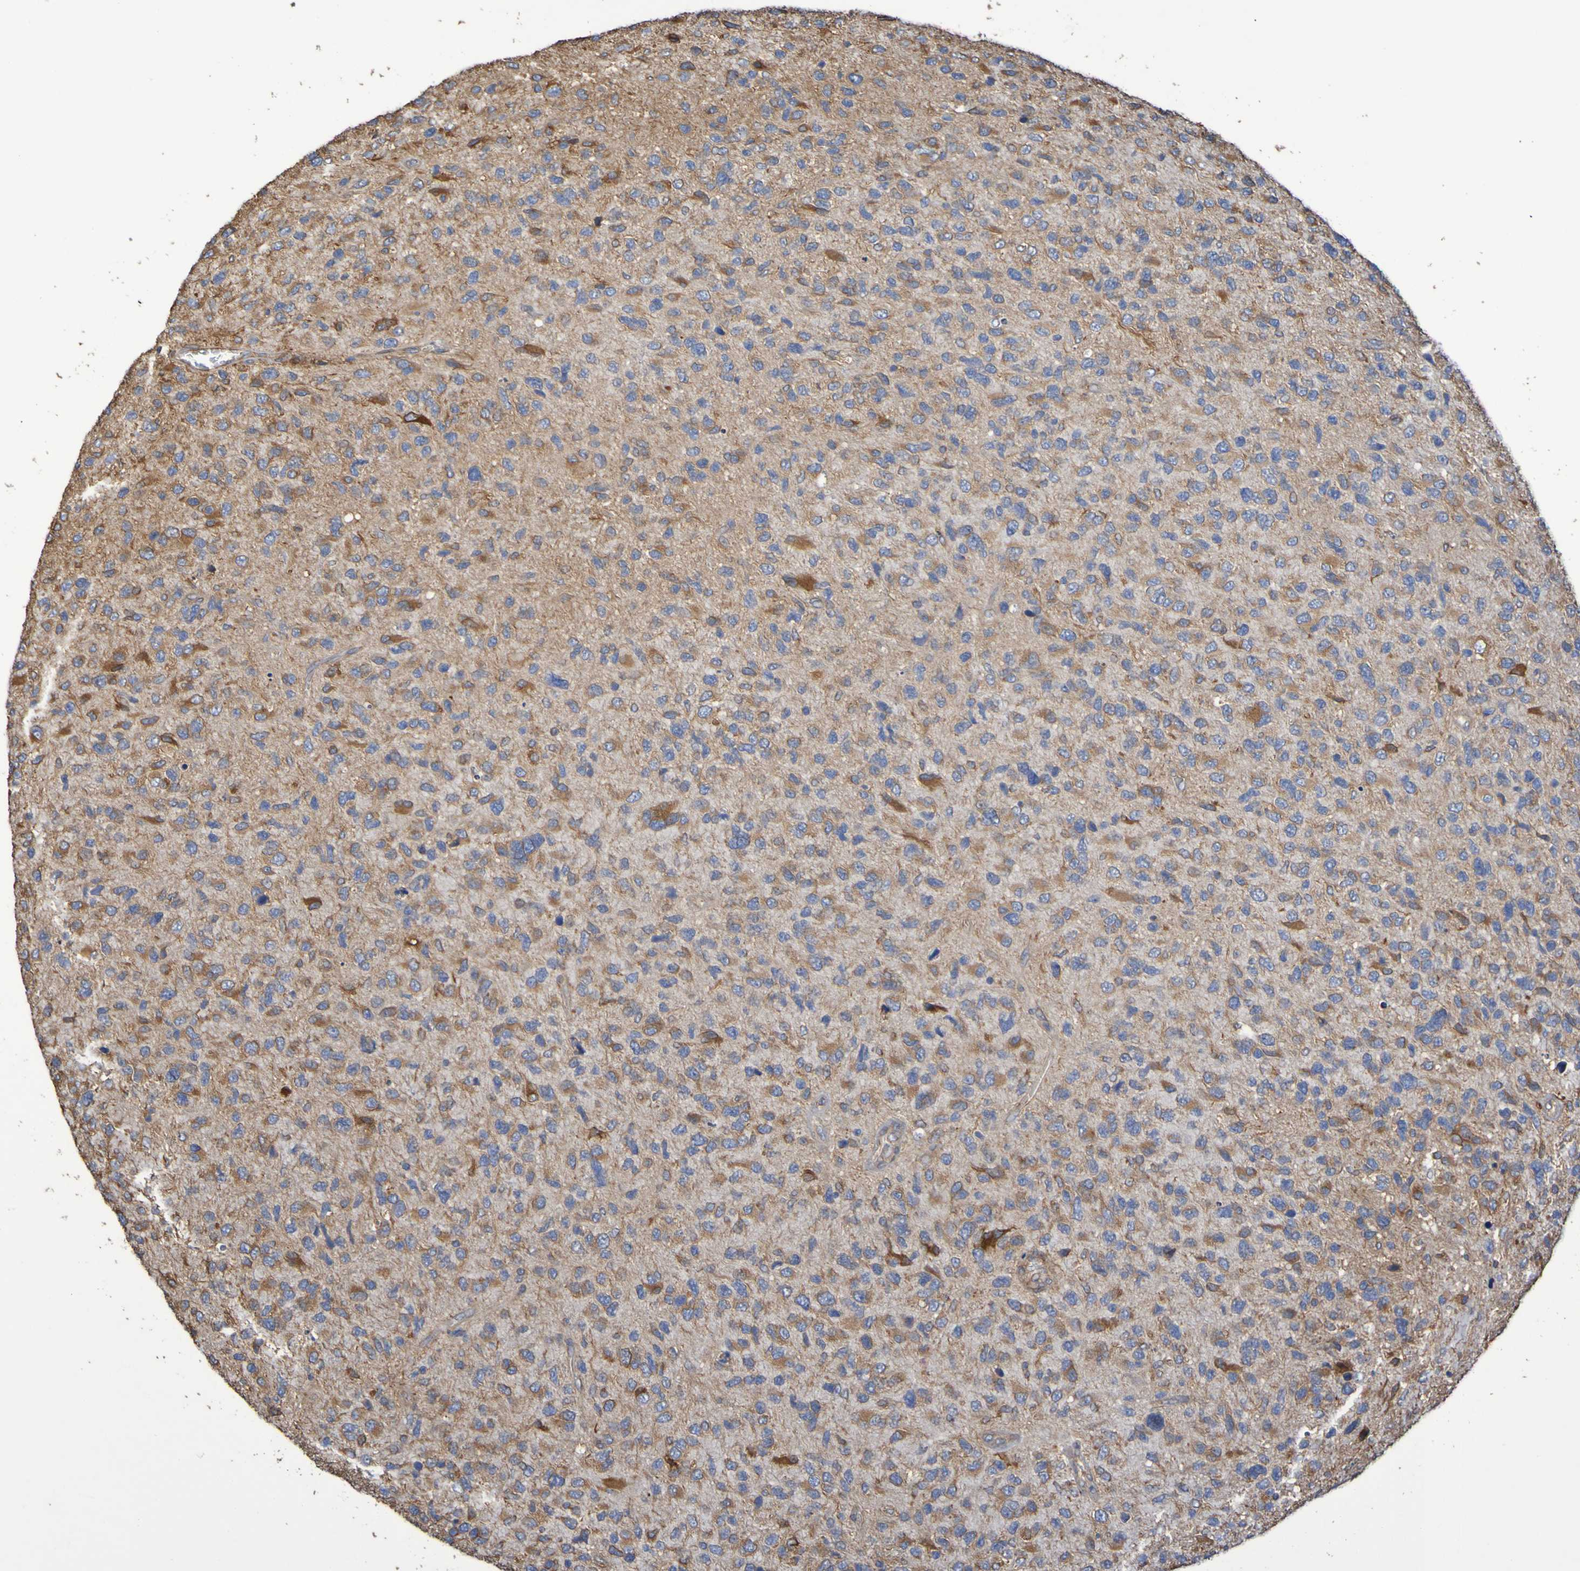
{"staining": {"intensity": "moderate", "quantity": ">75%", "location": "cytoplasmic/membranous"}, "tissue": "glioma", "cell_type": "Tumor cells", "image_type": "cancer", "snomed": [{"axis": "morphology", "description": "Glioma, malignant, High grade"}, {"axis": "topography", "description": "Brain"}], "caption": "The image demonstrates immunohistochemical staining of malignant glioma (high-grade). There is moderate cytoplasmic/membranous staining is seen in approximately >75% of tumor cells. Immunohistochemistry stains the protein in brown and the nuclei are stained blue.", "gene": "RAB11A", "patient": {"sex": "female", "age": 58}}